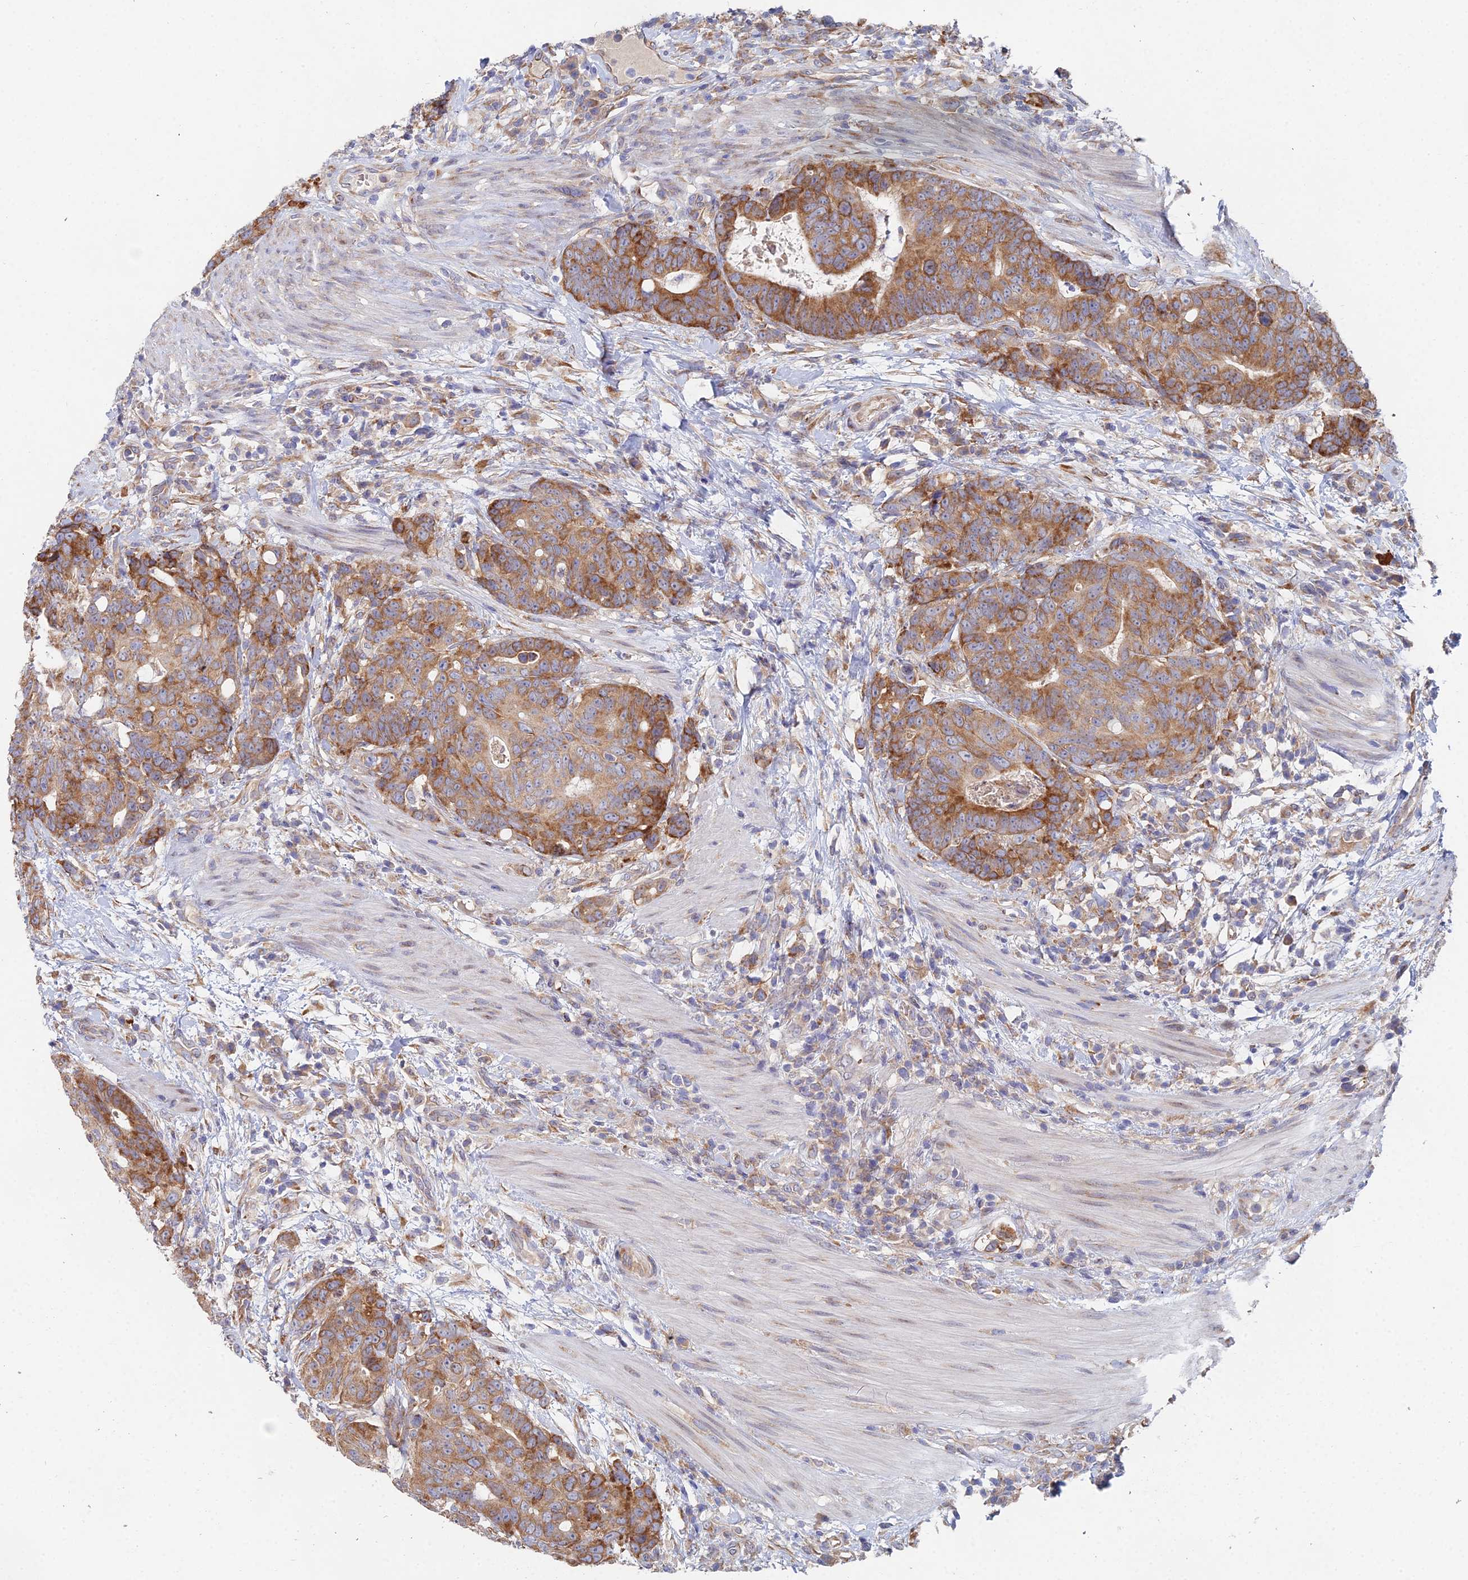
{"staining": {"intensity": "moderate", "quantity": ">75%", "location": "cytoplasmic/membranous"}, "tissue": "colorectal cancer", "cell_type": "Tumor cells", "image_type": "cancer", "snomed": [{"axis": "morphology", "description": "Adenocarcinoma, NOS"}, {"axis": "topography", "description": "Colon"}], "caption": "Immunohistochemistry (IHC) (DAB (3,3'-diaminobenzidine)) staining of human adenocarcinoma (colorectal) exhibits moderate cytoplasmic/membranous protein staining in approximately >75% of tumor cells.", "gene": "ELOF1", "patient": {"sex": "female", "age": 82}}